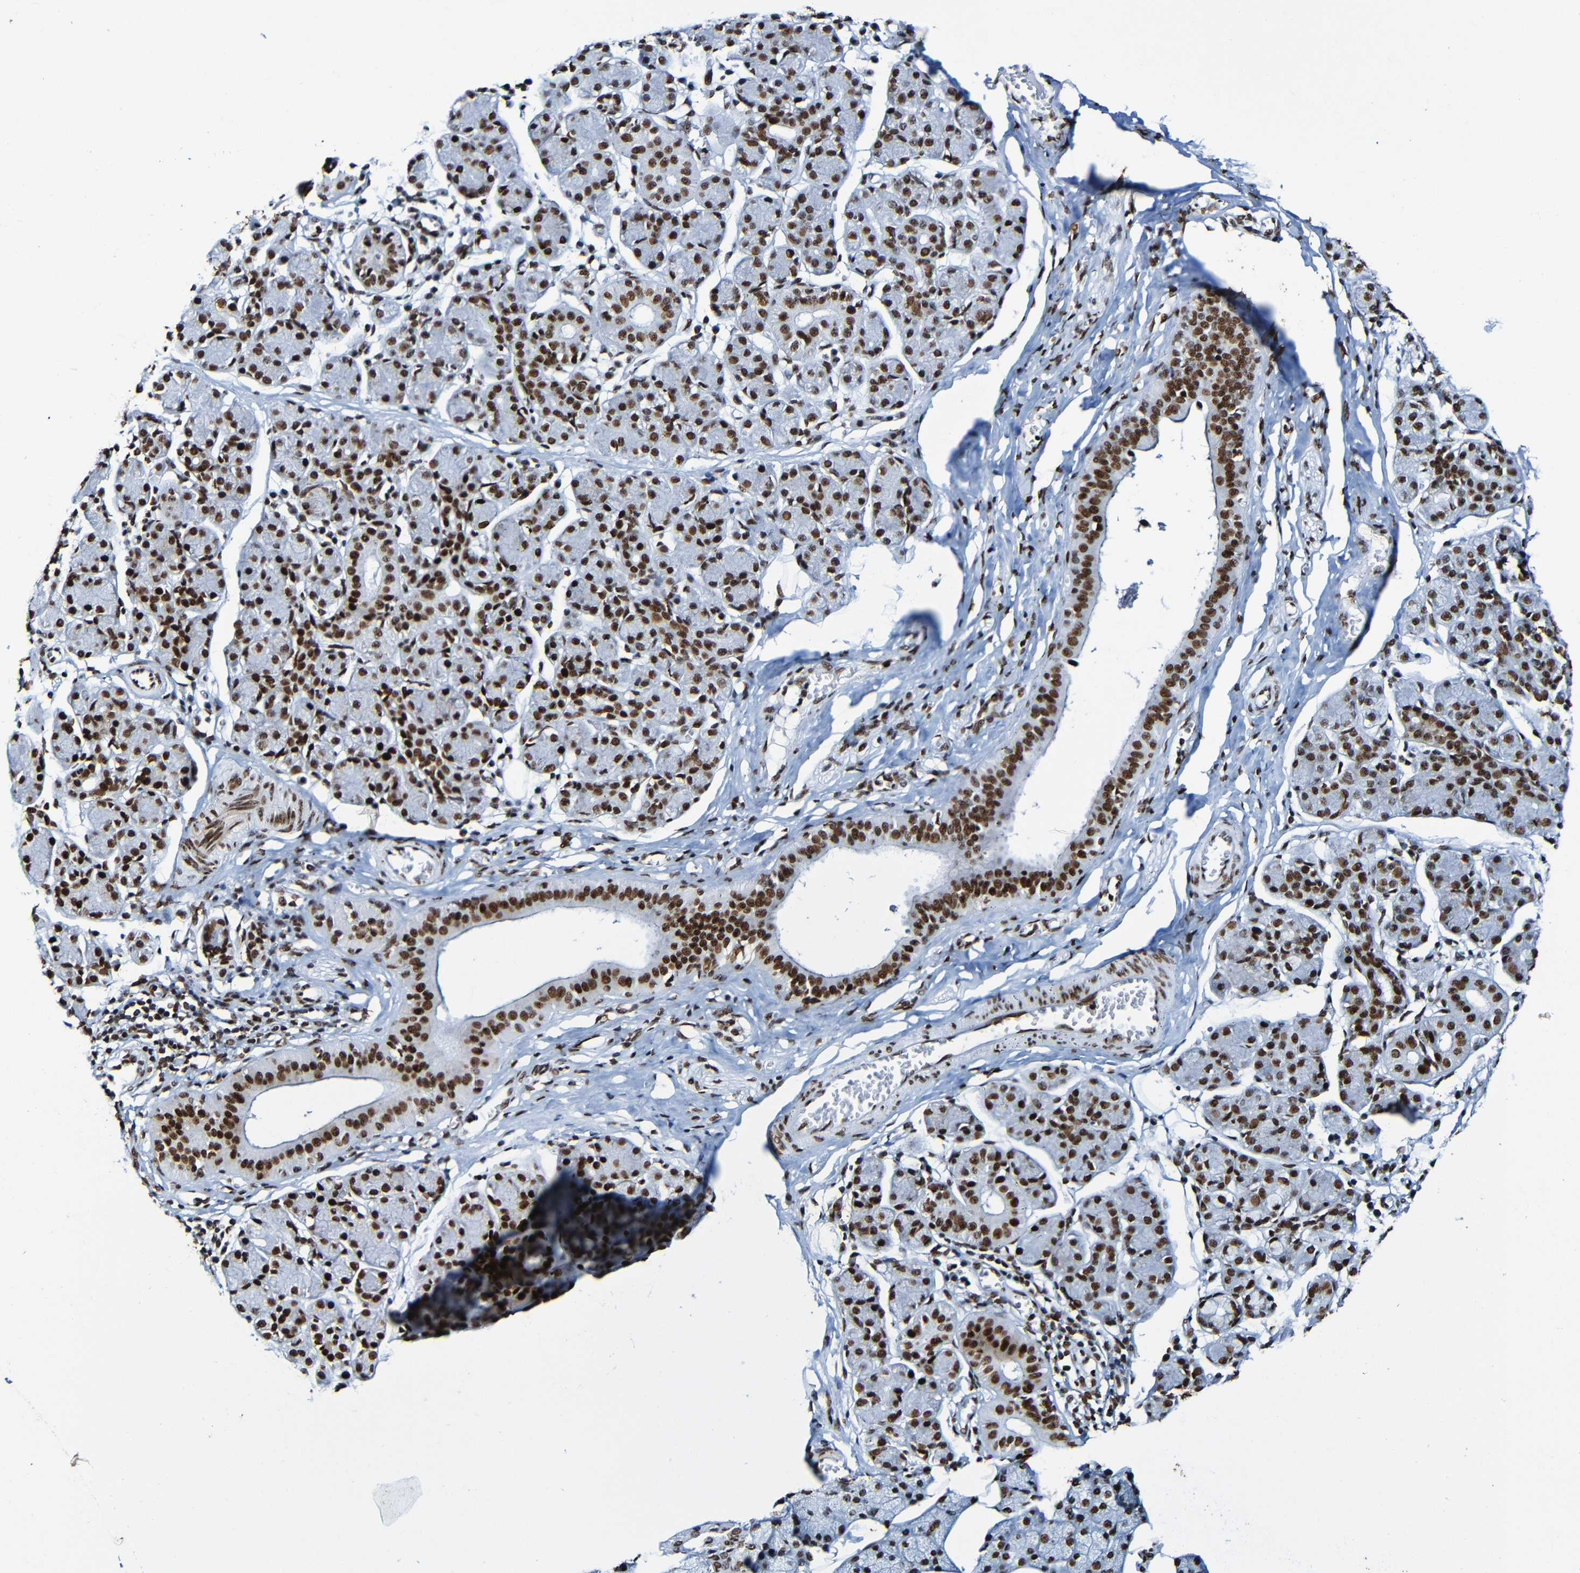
{"staining": {"intensity": "strong", "quantity": ">75%", "location": "nuclear"}, "tissue": "salivary gland", "cell_type": "Glandular cells", "image_type": "normal", "snomed": [{"axis": "morphology", "description": "Normal tissue, NOS"}, {"axis": "morphology", "description": "Inflammation, NOS"}, {"axis": "topography", "description": "Lymph node"}, {"axis": "topography", "description": "Salivary gland"}], "caption": "Immunohistochemistry (IHC) of unremarkable salivary gland demonstrates high levels of strong nuclear expression in approximately >75% of glandular cells.", "gene": "SRSF3", "patient": {"sex": "male", "age": 3}}